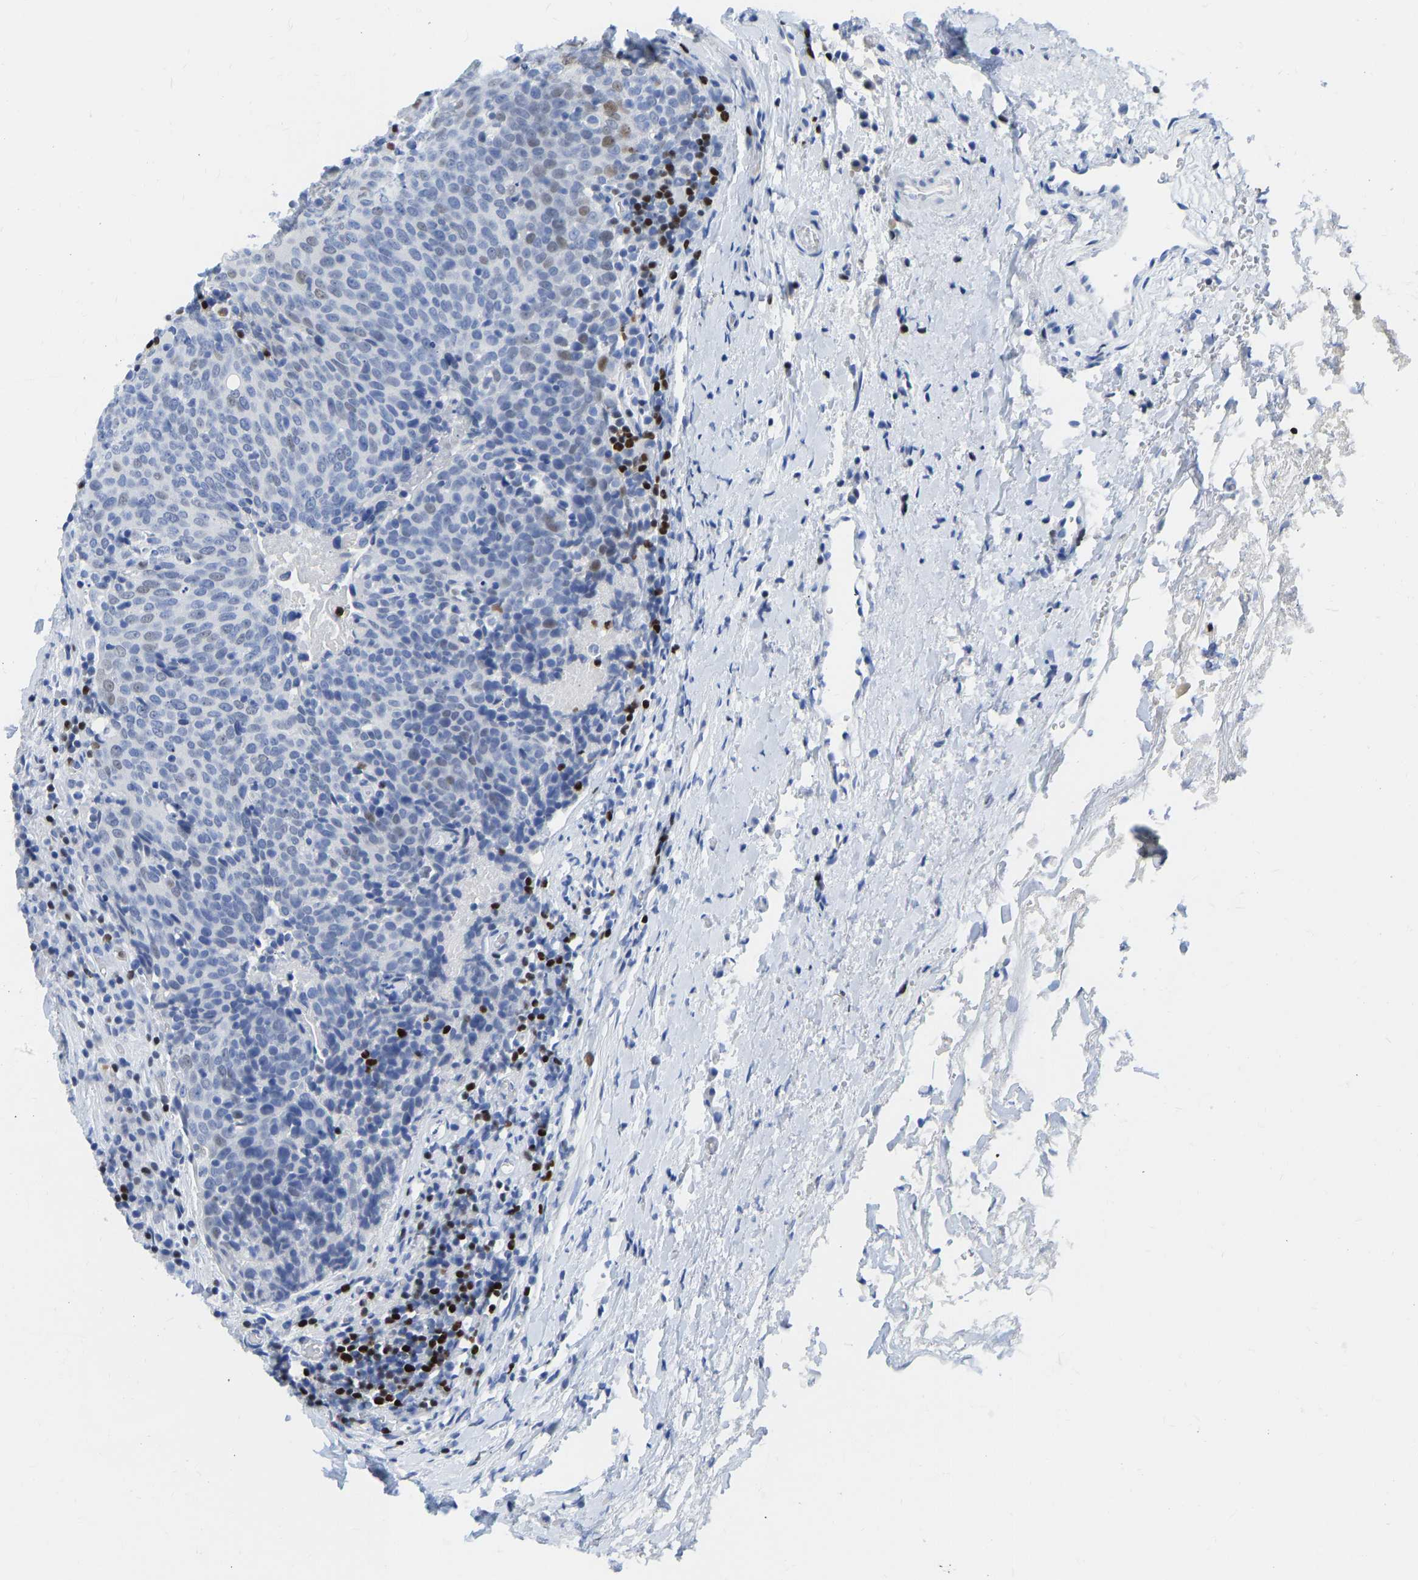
{"staining": {"intensity": "weak", "quantity": "<25%", "location": "nuclear"}, "tissue": "head and neck cancer", "cell_type": "Tumor cells", "image_type": "cancer", "snomed": [{"axis": "morphology", "description": "Squamous cell carcinoma, NOS"}, {"axis": "morphology", "description": "Squamous cell carcinoma, metastatic, NOS"}, {"axis": "topography", "description": "Lymph node"}, {"axis": "topography", "description": "Head-Neck"}], "caption": "Protein analysis of squamous cell carcinoma (head and neck) demonstrates no significant staining in tumor cells.", "gene": "TCF7", "patient": {"sex": "male", "age": 62}}